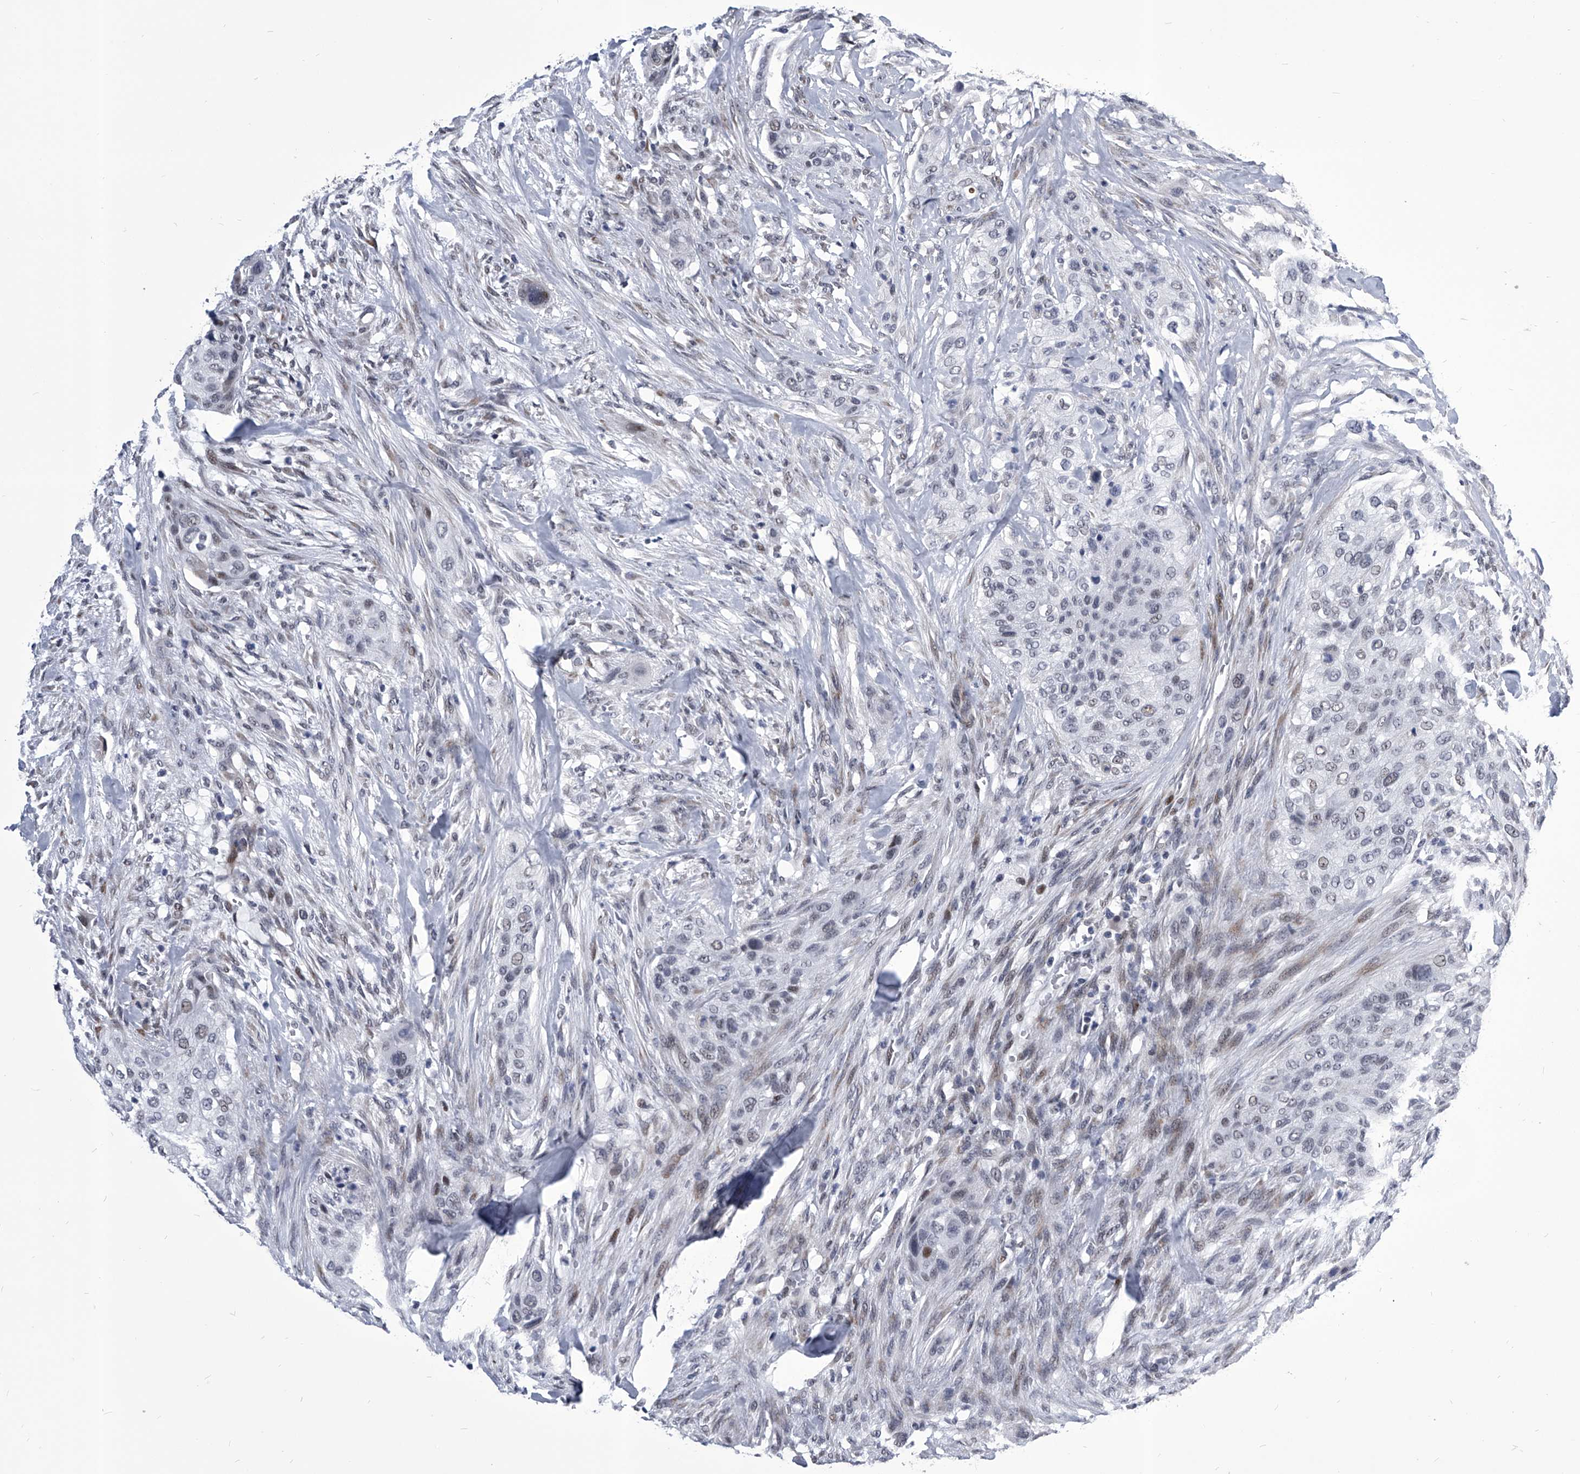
{"staining": {"intensity": "weak", "quantity": "<25%", "location": "nuclear"}, "tissue": "urothelial cancer", "cell_type": "Tumor cells", "image_type": "cancer", "snomed": [{"axis": "morphology", "description": "Urothelial carcinoma, High grade"}, {"axis": "topography", "description": "Urinary bladder"}], "caption": "Urothelial cancer stained for a protein using immunohistochemistry displays no positivity tumor cells.", "gene": "CMTR1", "patient": {"sex": "male", "age": 35}}